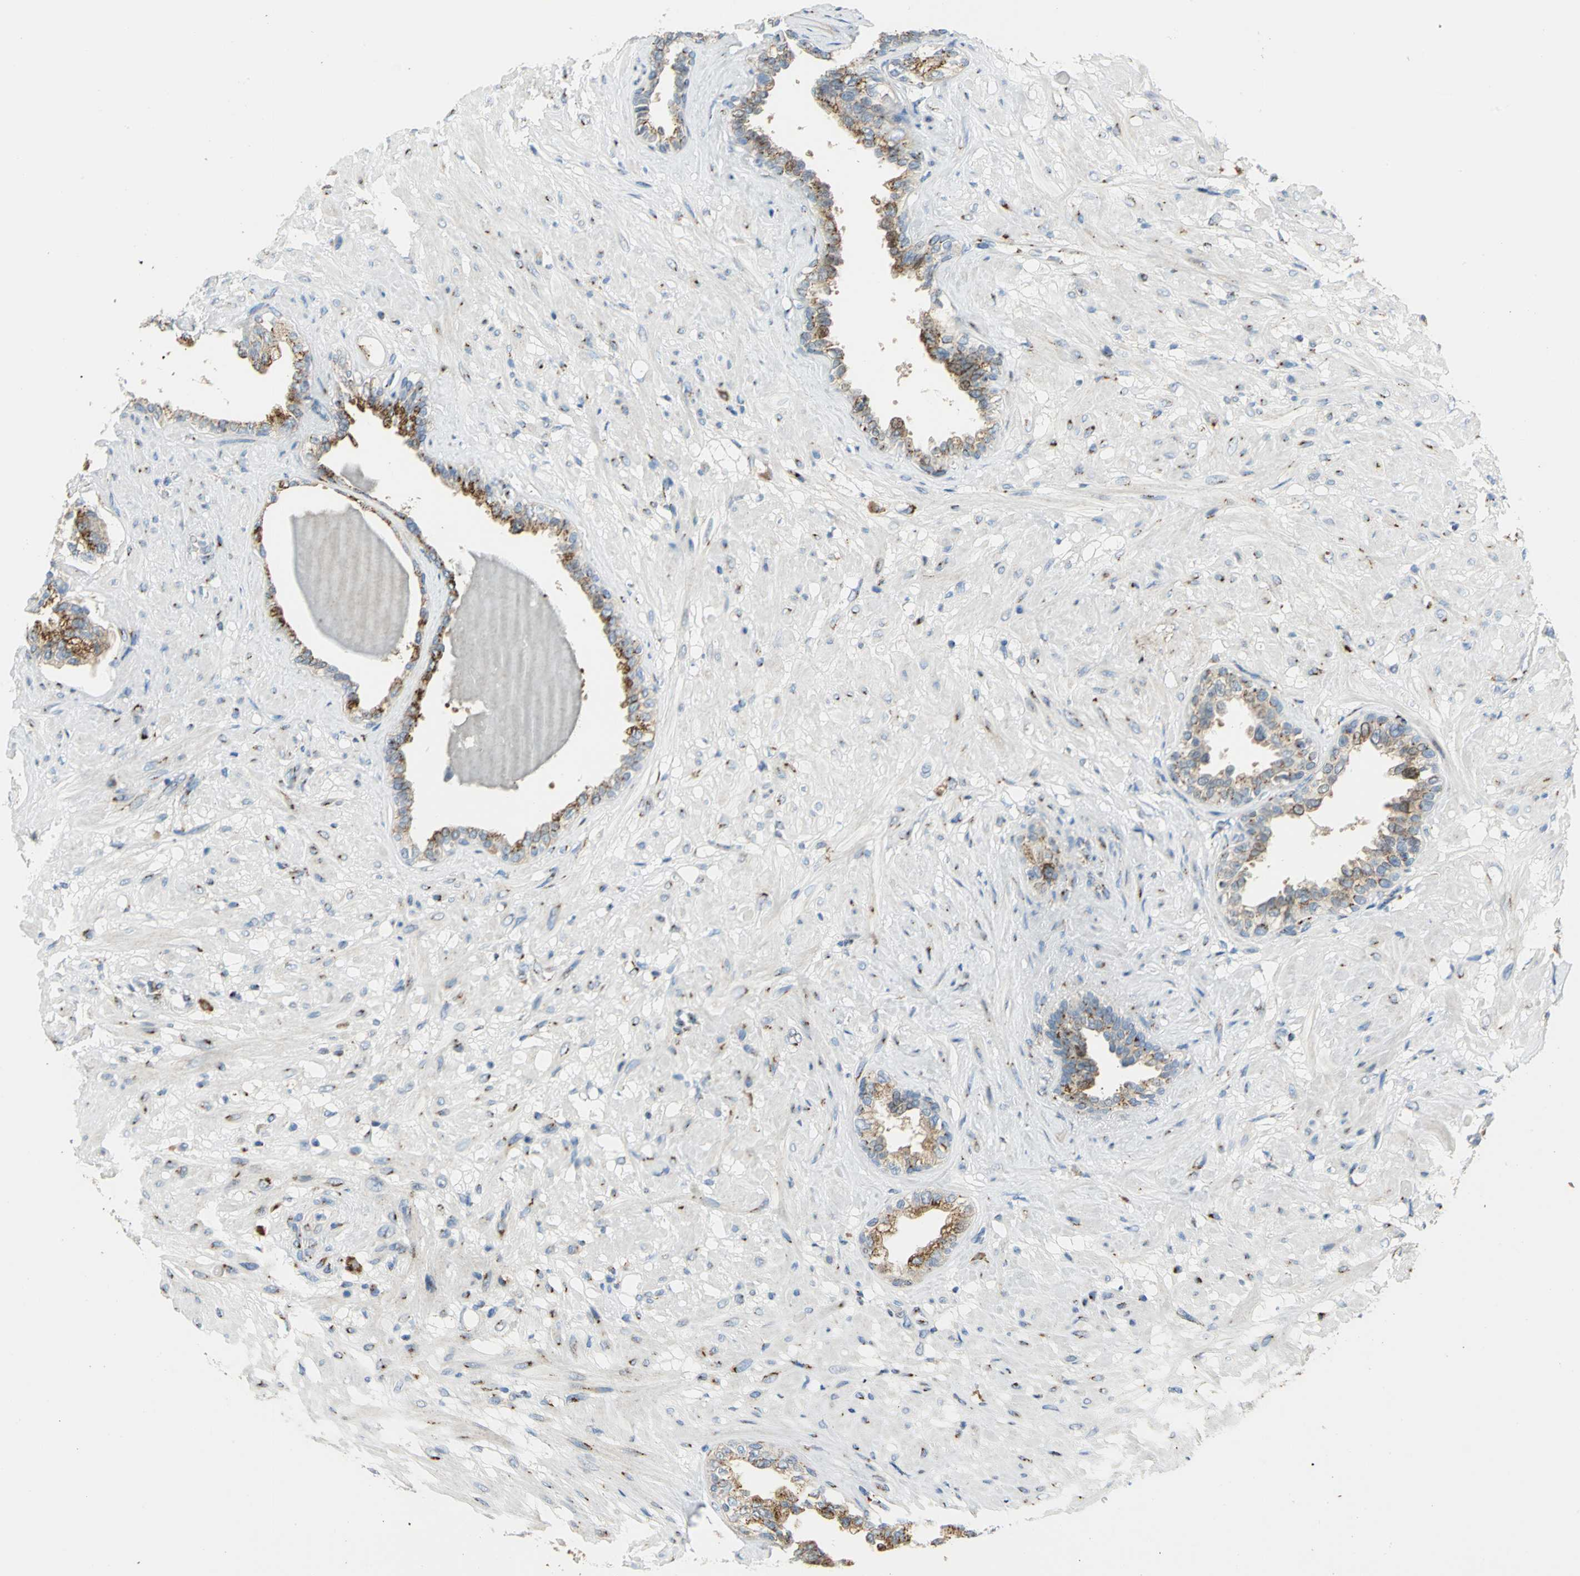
{"staining": {"intensity": "strong", "quantity": "25%-75%", "location": "cytoplasmic/membranous"}, "tissue": "seminal vesicle", "cell_type": "Glandular cells", "image_type": "normal", "snomed": [{"axis": "morphology", "description": "Normal tissue, NOS"}, {"axis": "topography", "description": "Seminal veicle"}], "caption": "High-magnification brightfield microscopy of normal seminal vesicle stained with DAB (brown) and counterstained with hematoxylin (blue). glandular cells exhibit strong cytoplasmic/membranous staining is seen in about25%-75% of cells. The staining was performed using DAB (3,3'-diaminobenzidine) to visualize the protein expression in brown, while the nuclei were stained in blue with hematoxylin (Magnification: 20x).", "gene": "GPR3", "patient": {"sex": "male", "age": 61}}